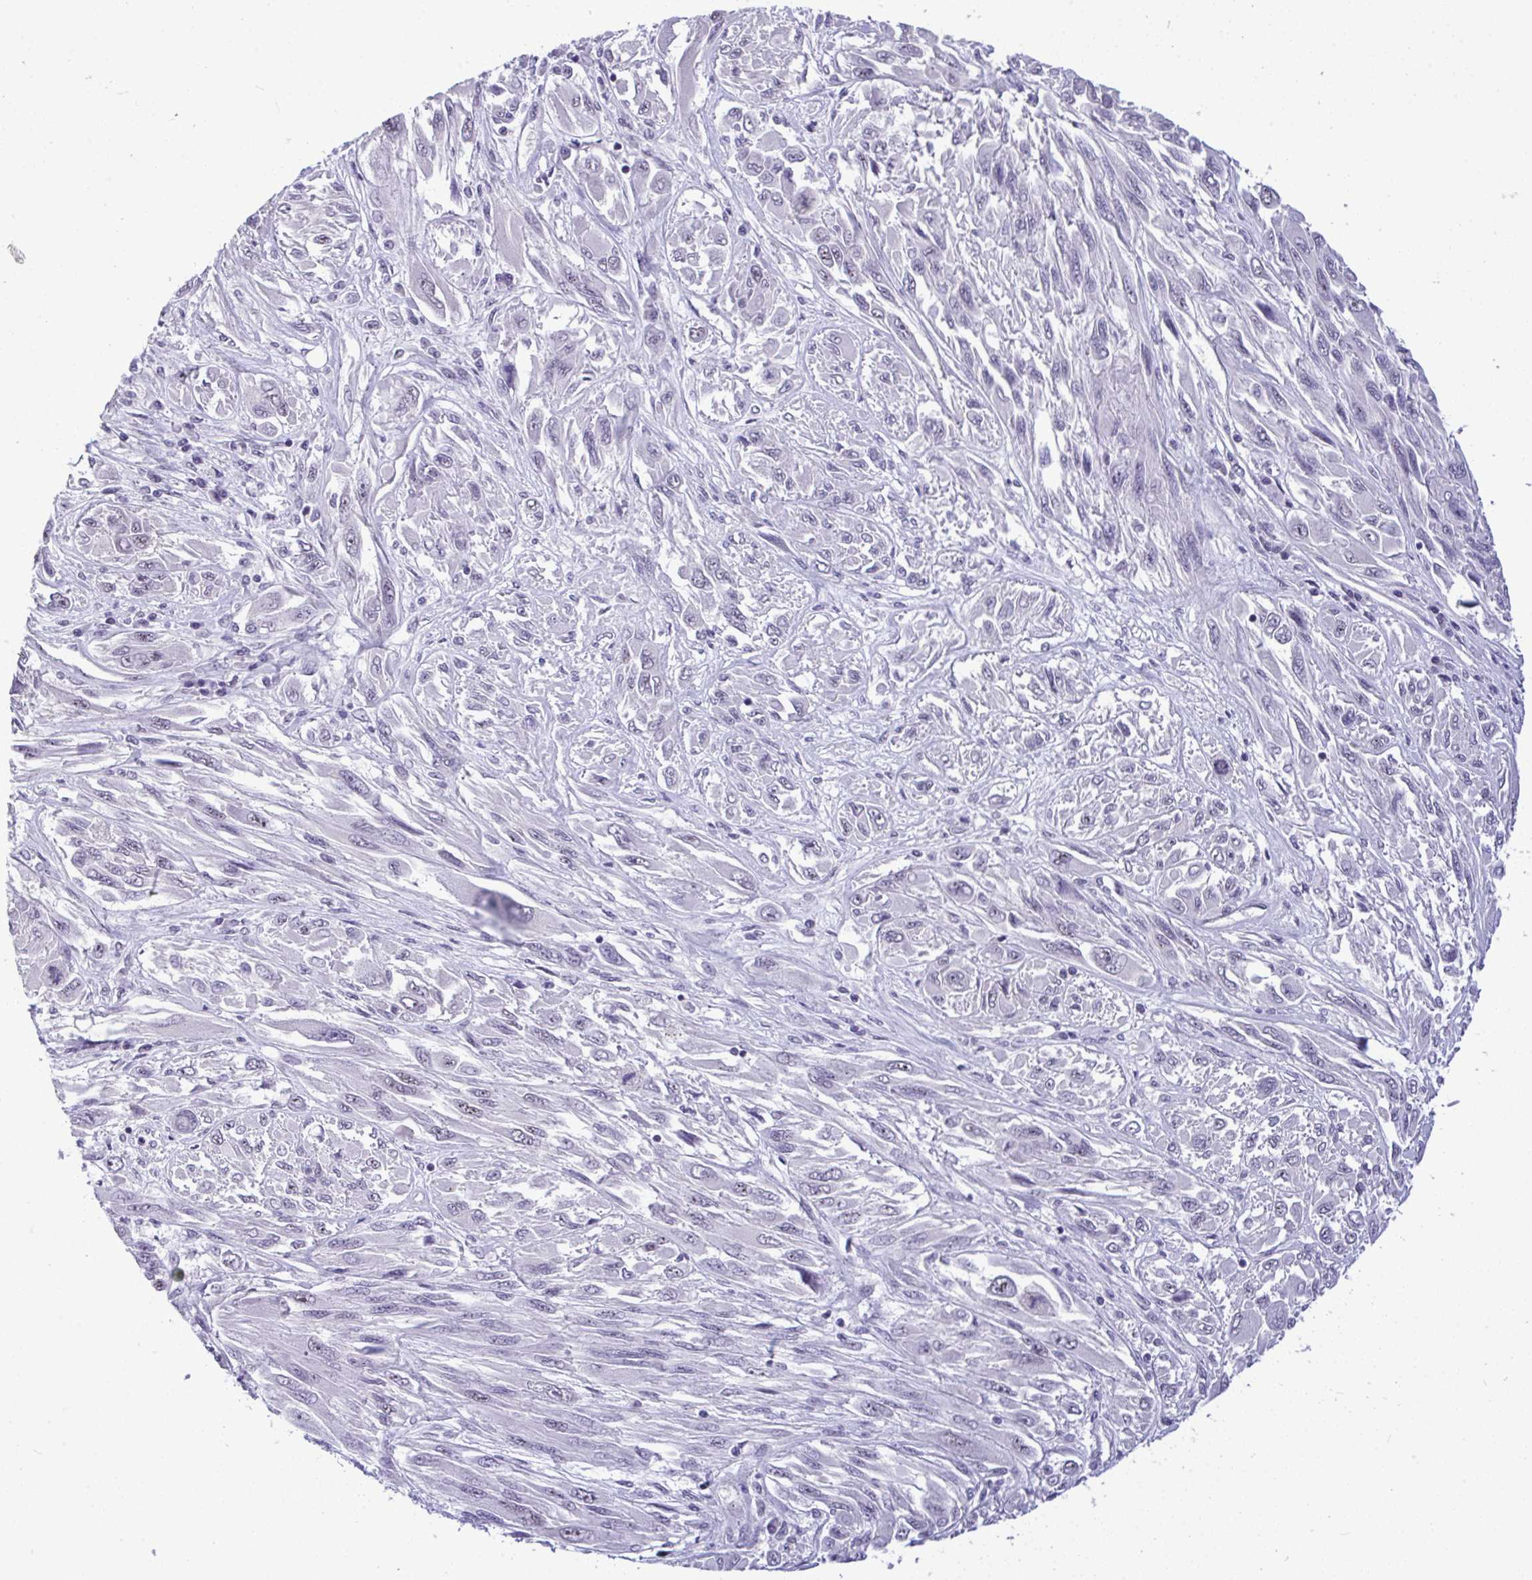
{"staining": {"intensity": "negative", "quantity": "none", "location": "none"}, "tissue": "melanoma", "cell_type": "Tumor cells", "image_type": "cancer", "snomed": [{"axis": "morphology", "description": "Malignant melanoma, NOS"}, {"axis": "topography", "description": "Skin"}], "caption": "The micrograph shows no significant expression in tumor cells of malignant melanoma.", "gene": "YBX2", "patient": {"sex": "female", "age": 91}}